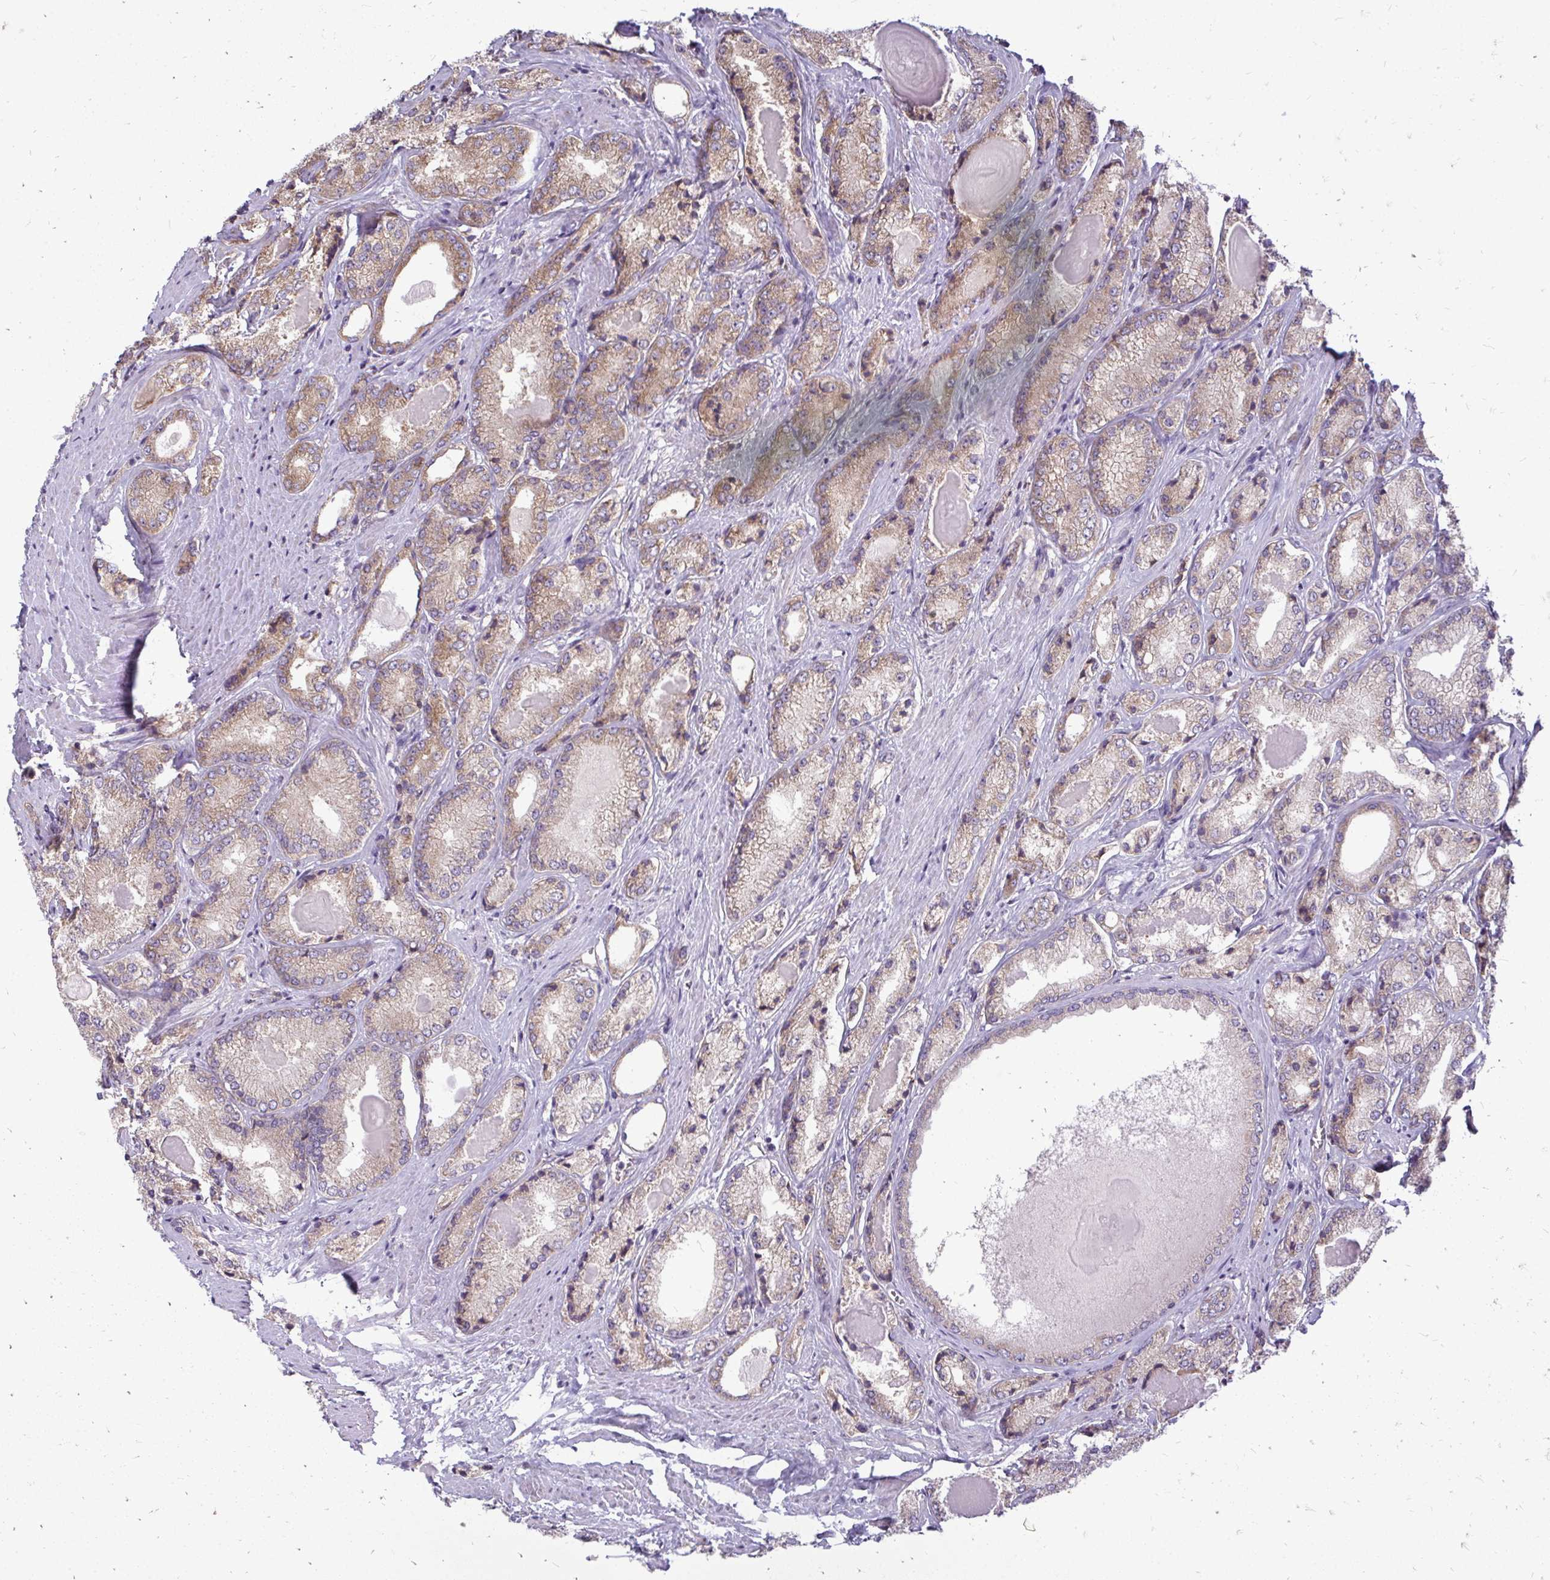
{"staining": {"intensity": "moderate", "quantity": "25%-75%", "location": "cytoplasmic/membranous"}, "tissue": "prostate cancer", "cell_type": "Tumor cells", "image_type": "cancer", "snomed": [{"axis": "morphology", "description": "Adenocarcinoma, NOS"}, {"axis": "morphology", "description": "Adenocarcinoma, Low grade"}, {"axis": "topography", "description": "Prostate"}], "caption": "The immunohistochemical stain highlights moderate cytoplasmic/membranous staining in tumor cells of prostate cancer tissue.", "gene": "RPLP2", "patient": {"sex": "male", "age": 68}}